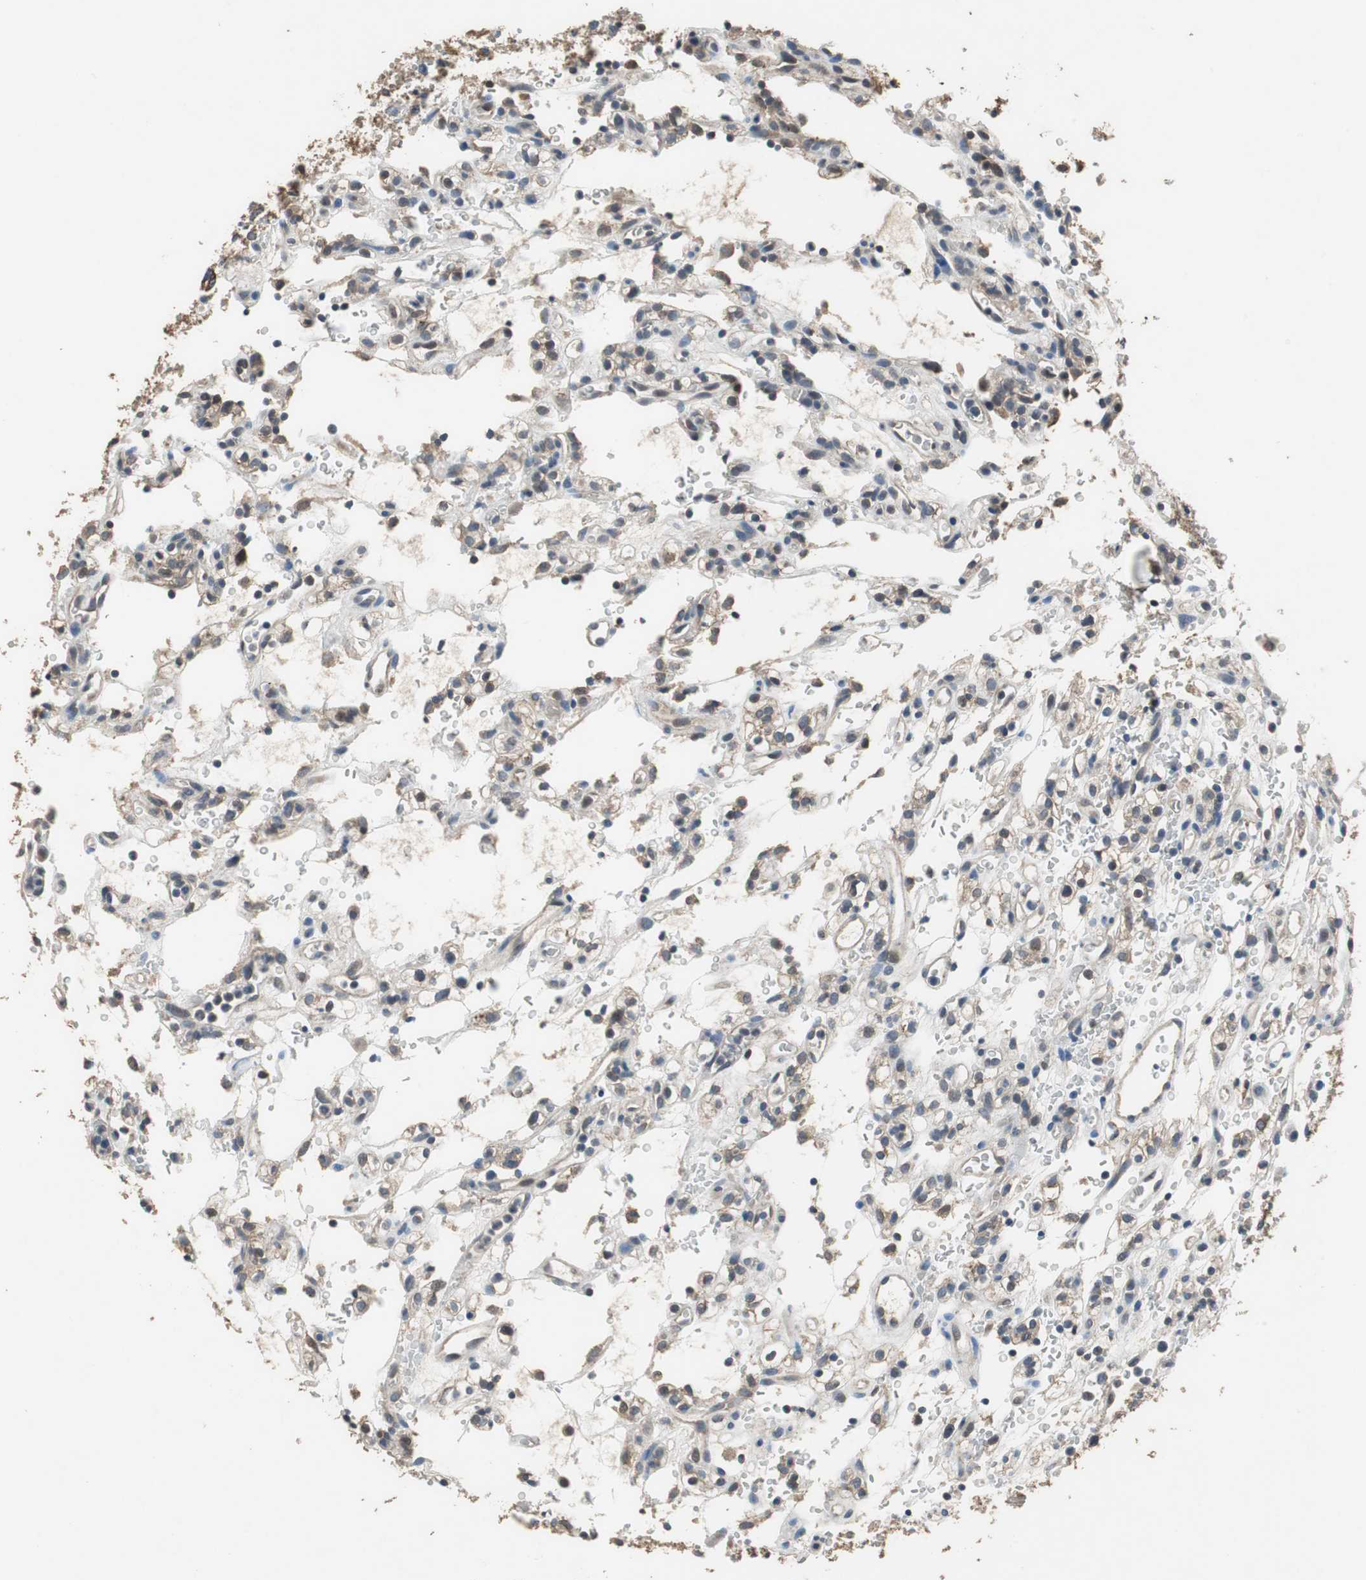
{"staining": {"intensity": "weak", "quantity": "<25%", "location": "cytoplasmic/membranous"}, "tissue": "renal cancer", "cell_type": "Tumor cells", "image_type": "cancer", "snomed": [{"axis": "morphology", "description": "Normal tissue, NOS"}, {"axis": "morphology", "description": "Adenocarcinoma, NOS"}, {"axis": "topography", "description": "Kidney"}], "caption": "Renal cancer was stained to show a protein in brown. There is no significant expression in tumor cells.", "gene": "PI4KB", "patient": {"sex": "female", "age": 72}}